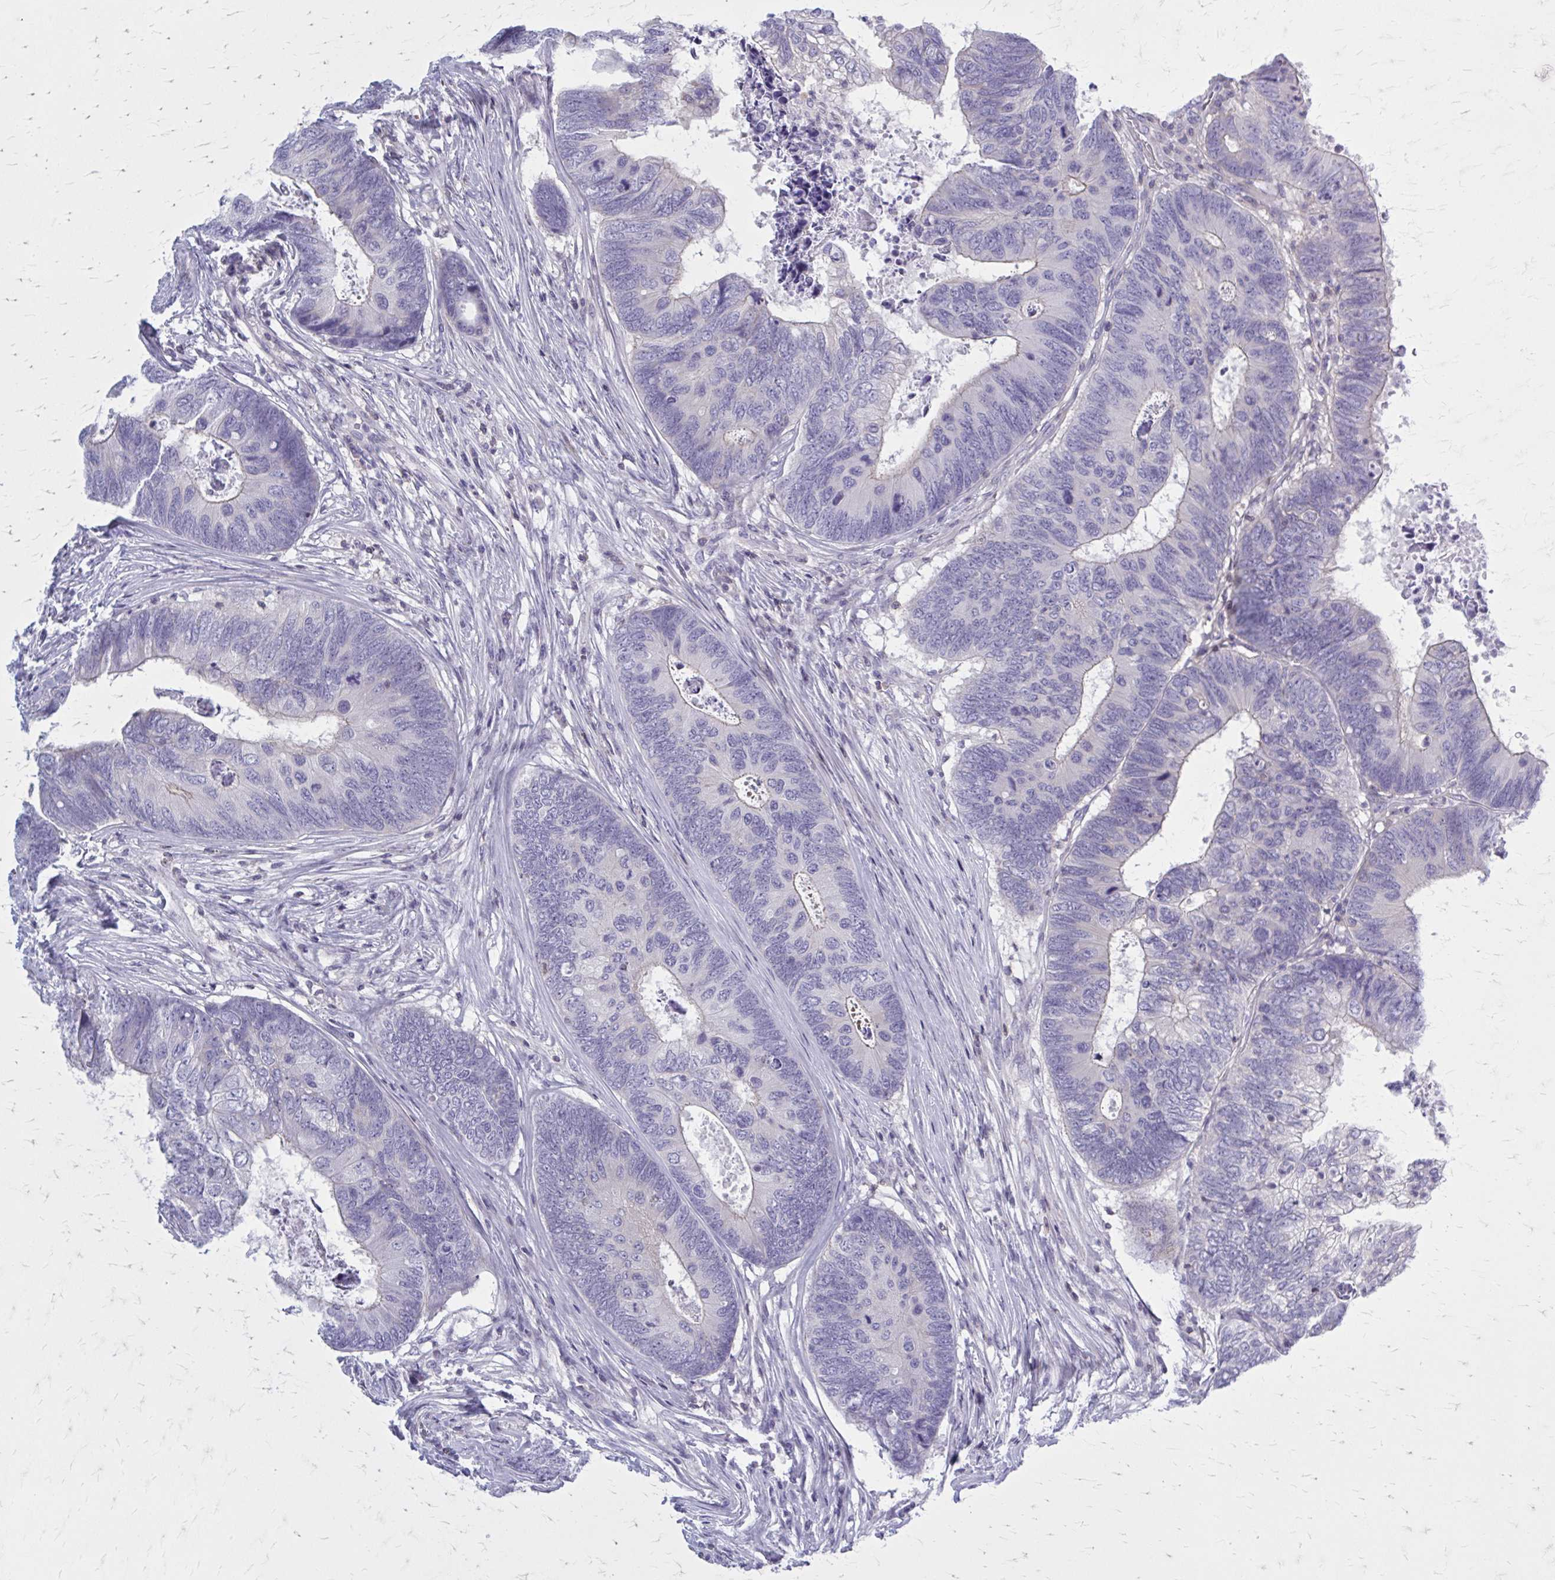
{"staining": {"intensity": "negative", "quantity": "none", "location": "none"}, "tissue": "colorectal cancer", "cell_type": "Tumor cells", "image_type": "cancer", "snomed": [{"axis": "morphology", "description": "Adenocarcinoma, NOS"}, {"axis": "topography", "description": "Colon"}], "caption": "DAB (3,3'-diaminobenzidine) immunohistochemical staining of human colorectal adenocarcinoma displays no significant positivity in tumor cells.", "gene": "PITPNM1", "patient": {"sex": "female", "age": 67}}